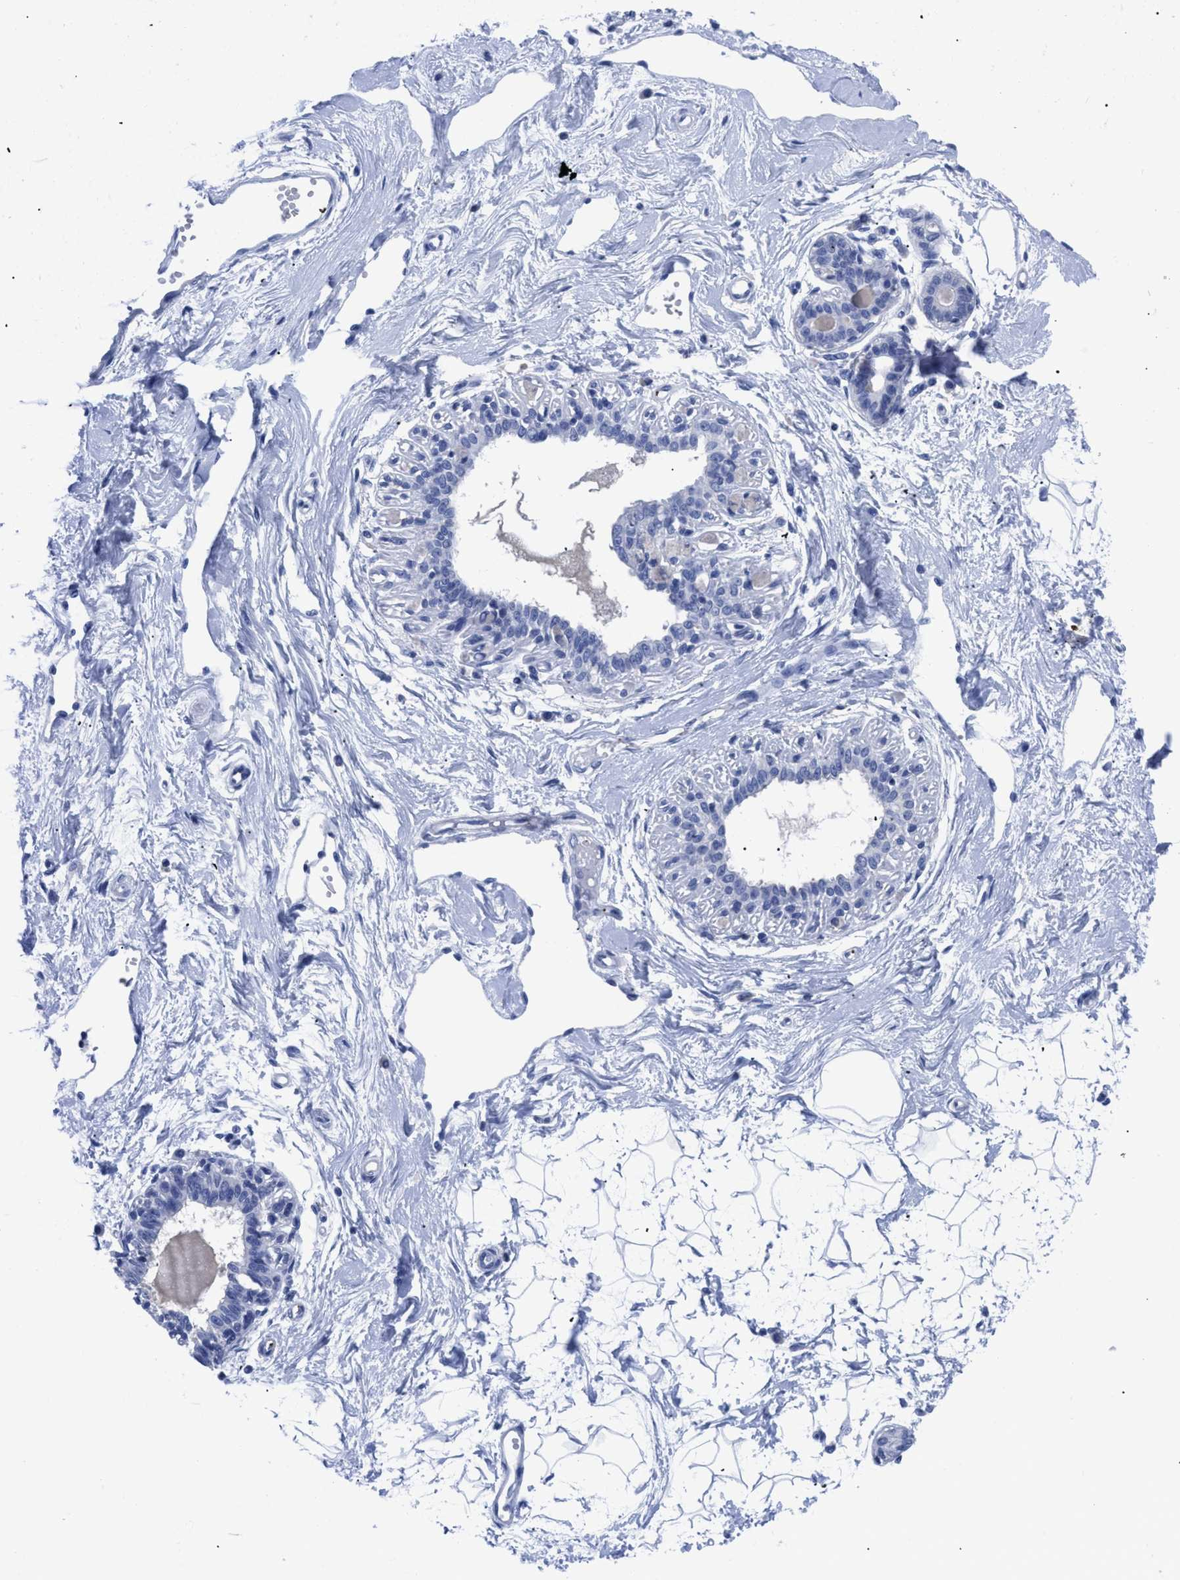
{"staining": {"intensity": "negative", "quantity": "none", "location": "none"}, "tissue": "breast", "cell_type": "Adipocytes", "image_type": "normal", "snomed": [{"axis": "morphology", "description": "Normal tissue, NOS"}, {"axis": "topography", "description": "Breast"}], "caption": "IHC micrograph of benign breast: breast stained with DAB displays no significant protein expression in adipocytes.", "gene": "TREML1", "patient": {"sex": "female", "age": 45}}